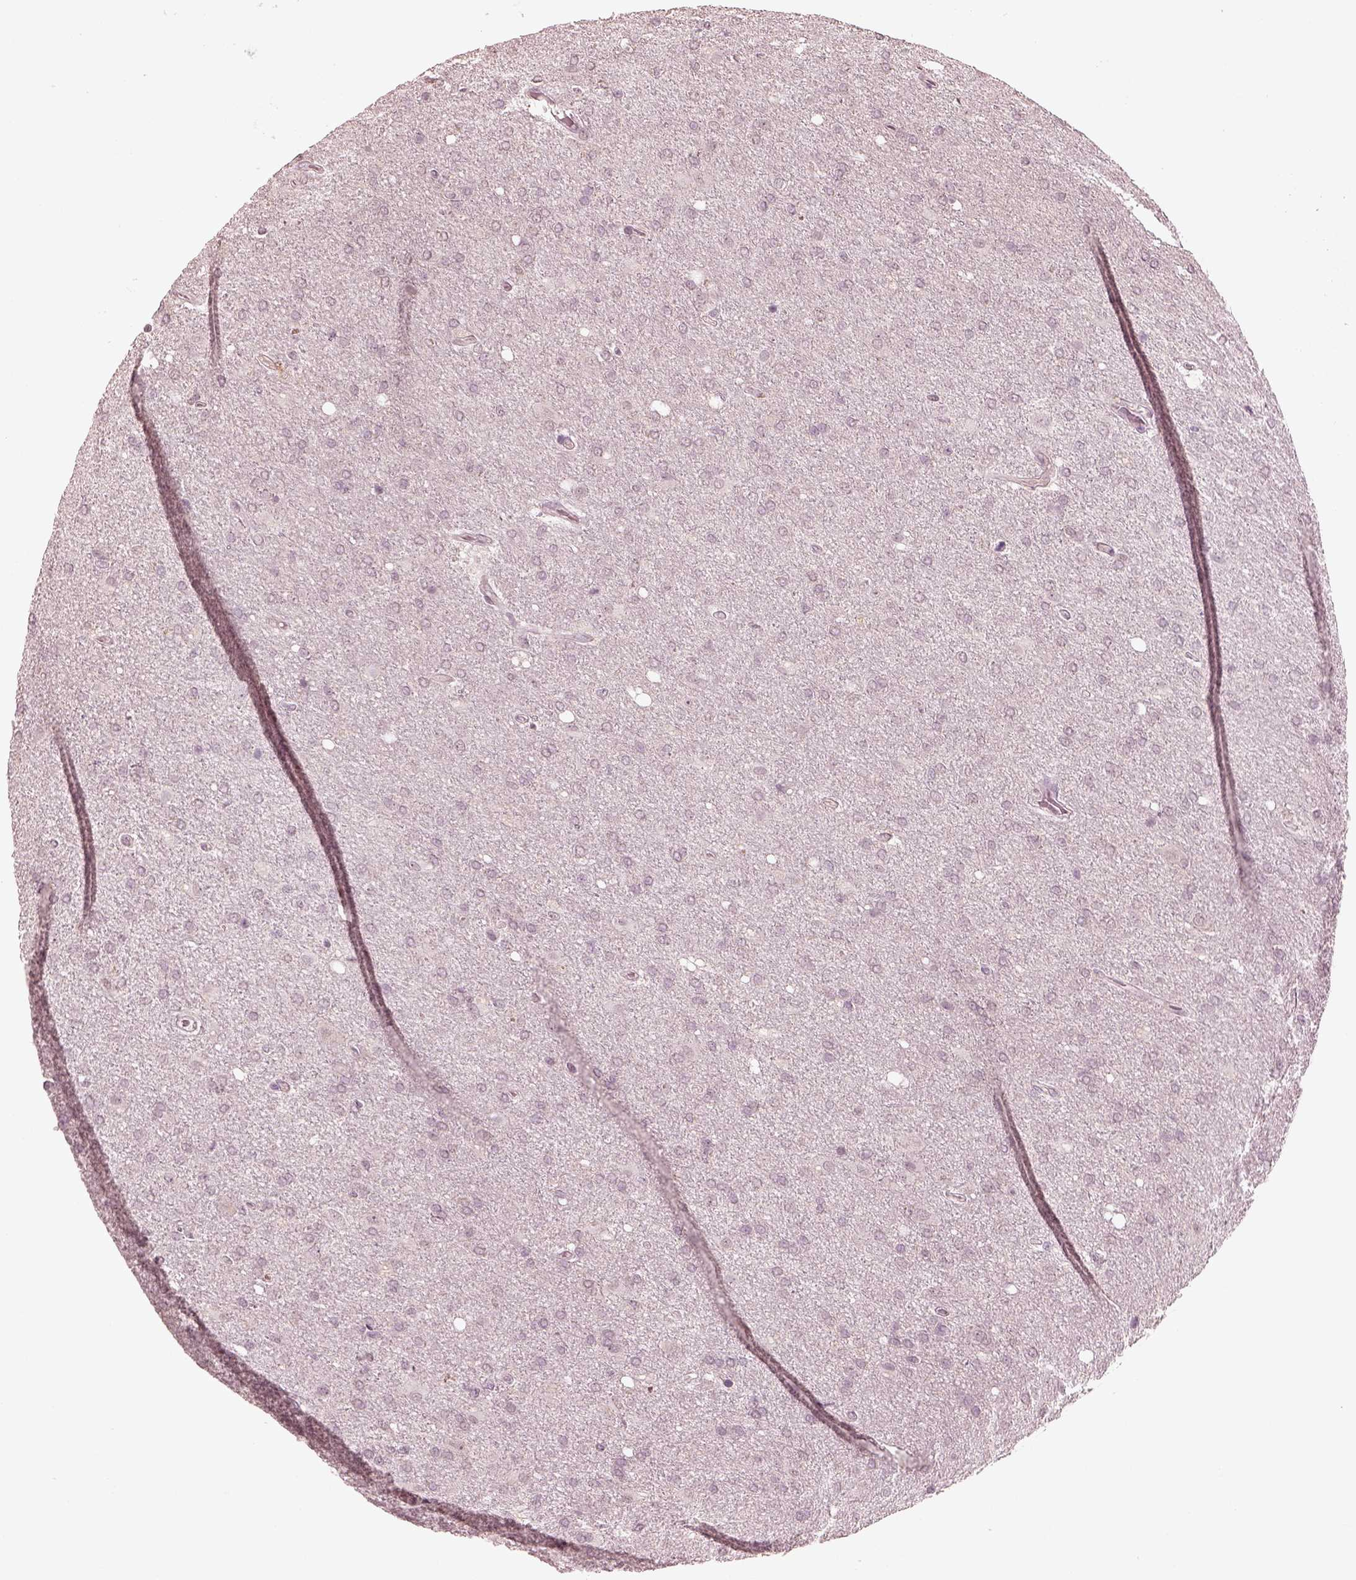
{"staining": {"intensity": "negative", "quantity": "none", "location": "none"}, "tissue": "glioma", "cell_type": "Tumor cells", "image_type": "cancer", "snomed": [{"axis": "morphology", "description": "Glioma, malignant, High grade"}, {"axis": "topography", "description": "Cerebral cortex"}], "caption": "Malignant high-grade glioma was stained to show a protein in brown. There is no significant staining in tumor cells.", "gene": "KRT79", "patient": {"sex": "male", "age": 70}}